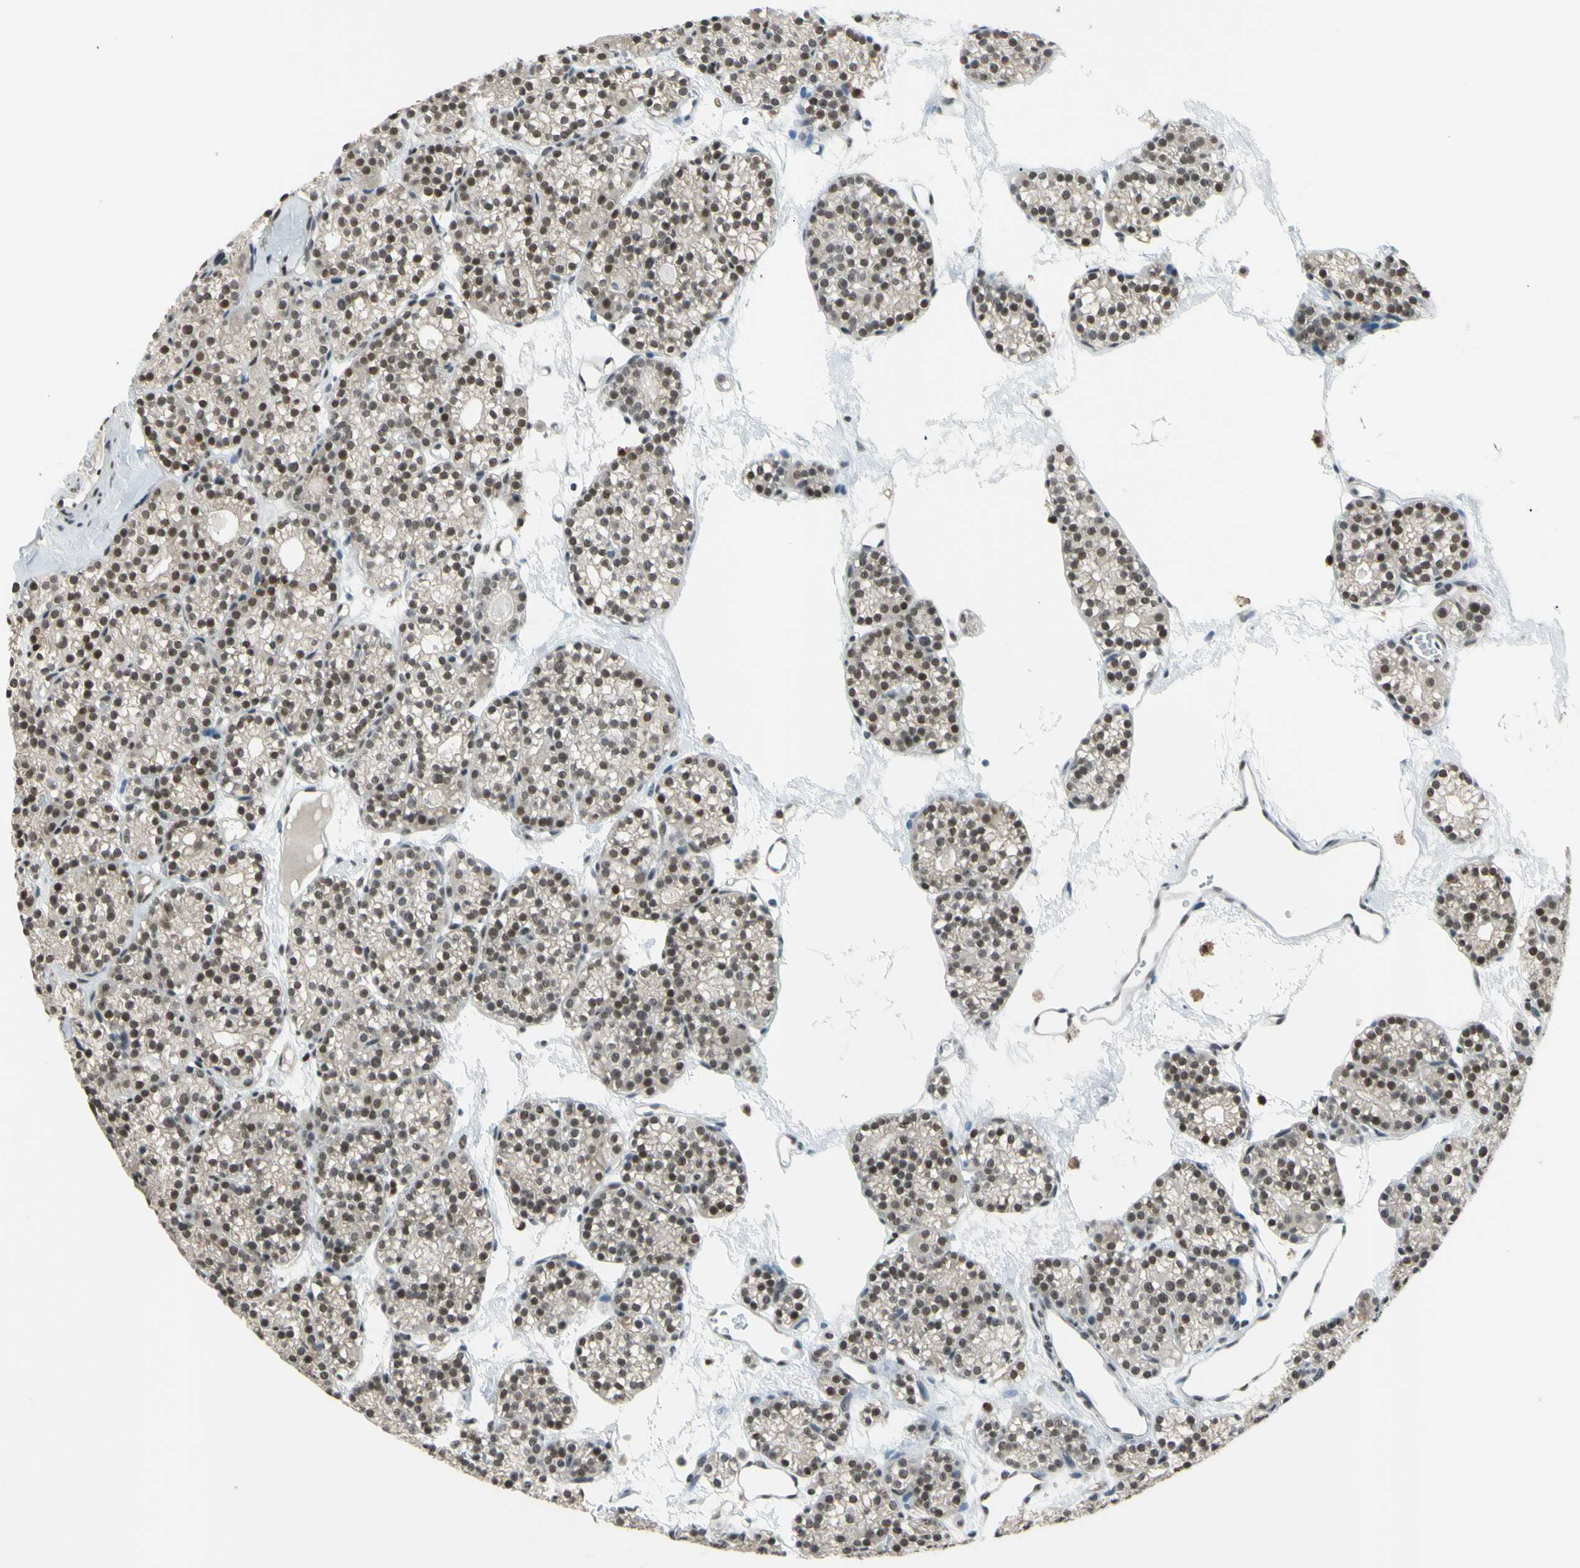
{"staining": {"intensity": "strong", "quantity": "25%-75%", "location": "cytoplasmic/membranous,nuclear"}, "tissue": "parathyroid gland", "cell_type": "Glandular cells", "image_type": "normal", "snomed": [{"axis": "morphology", "description": "Normal tissue, NOS"}, {"axis": "topography", "description": "Parathyroid gland"}], "caption": "Immunohistochemical staining of benign human parathyroid gland reveals high levels of strong cytoplasmic/membranous,nuclear positivity in about 25%-75% of glandular cells. (DAB IHC with brightfield microscopy, high magnification).", "gene": "FKBP5", "patient": {"sex": "female", "age": 64}}